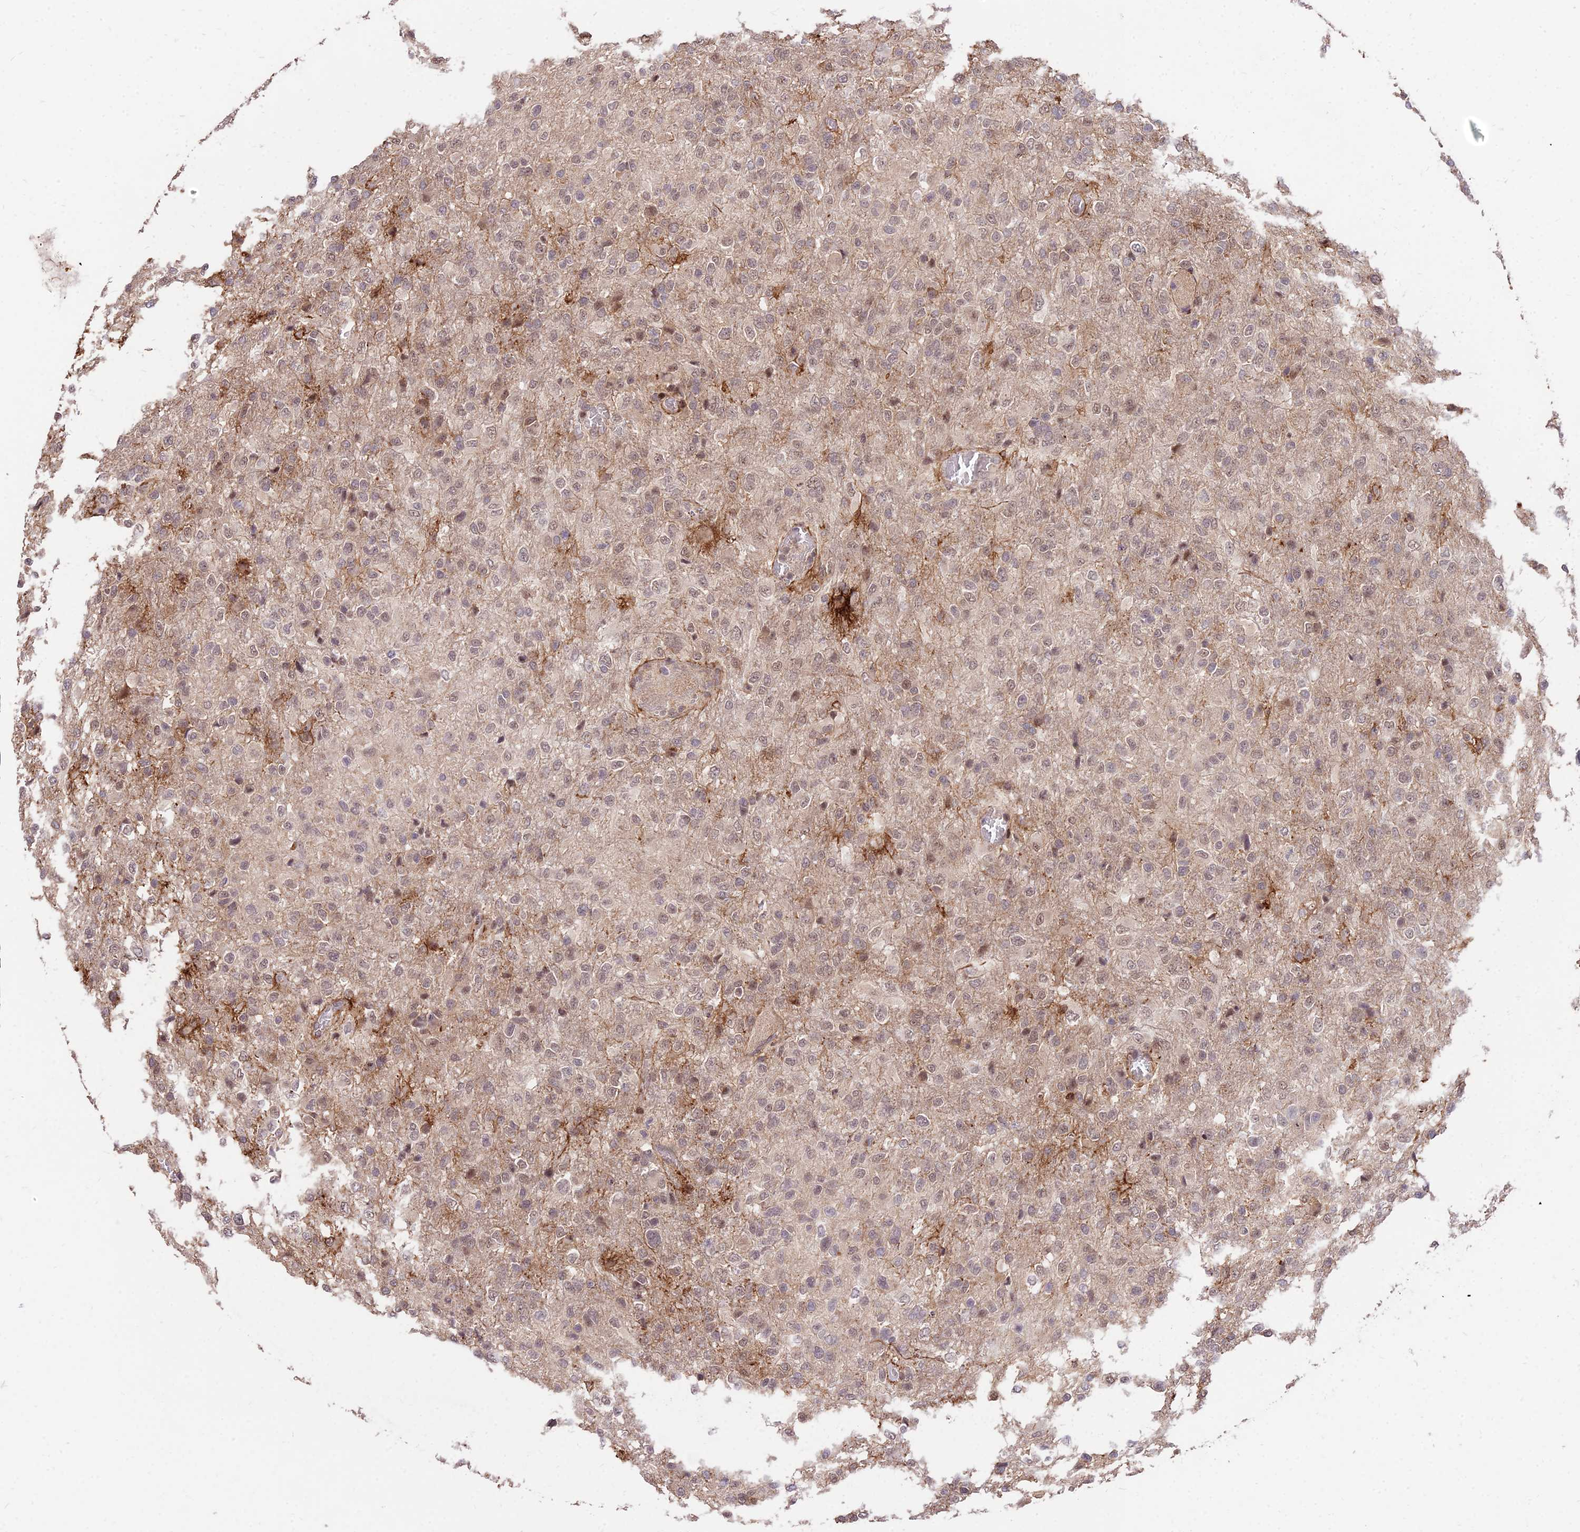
{"staining": {"intensity": "weak", "quantity": "25%-75%", "location": "cytoplasmic/membranous,nuclear"}, "tissue": "glioma", "cell_type": "Tumor cells", "image_type": "cancer", "snomed": [{"axis": "morphology", "description": "Glioma, malignant, High grade"}, {"axis": "topography", "description": "Brain"}], "caption": "Immunohistochemistry image of neoplastic tissue: malignant glioma (high-grade) stained using IHC reveals low levels of weak protein expression localized specifically in the cytoplasmic/membranous and nuclear of tumor cells, appearing as a cytoplasmic/membranous and nuclear brown color.", "gene": "ZNF85", "patient": {"sex": "female", "age": 74}}